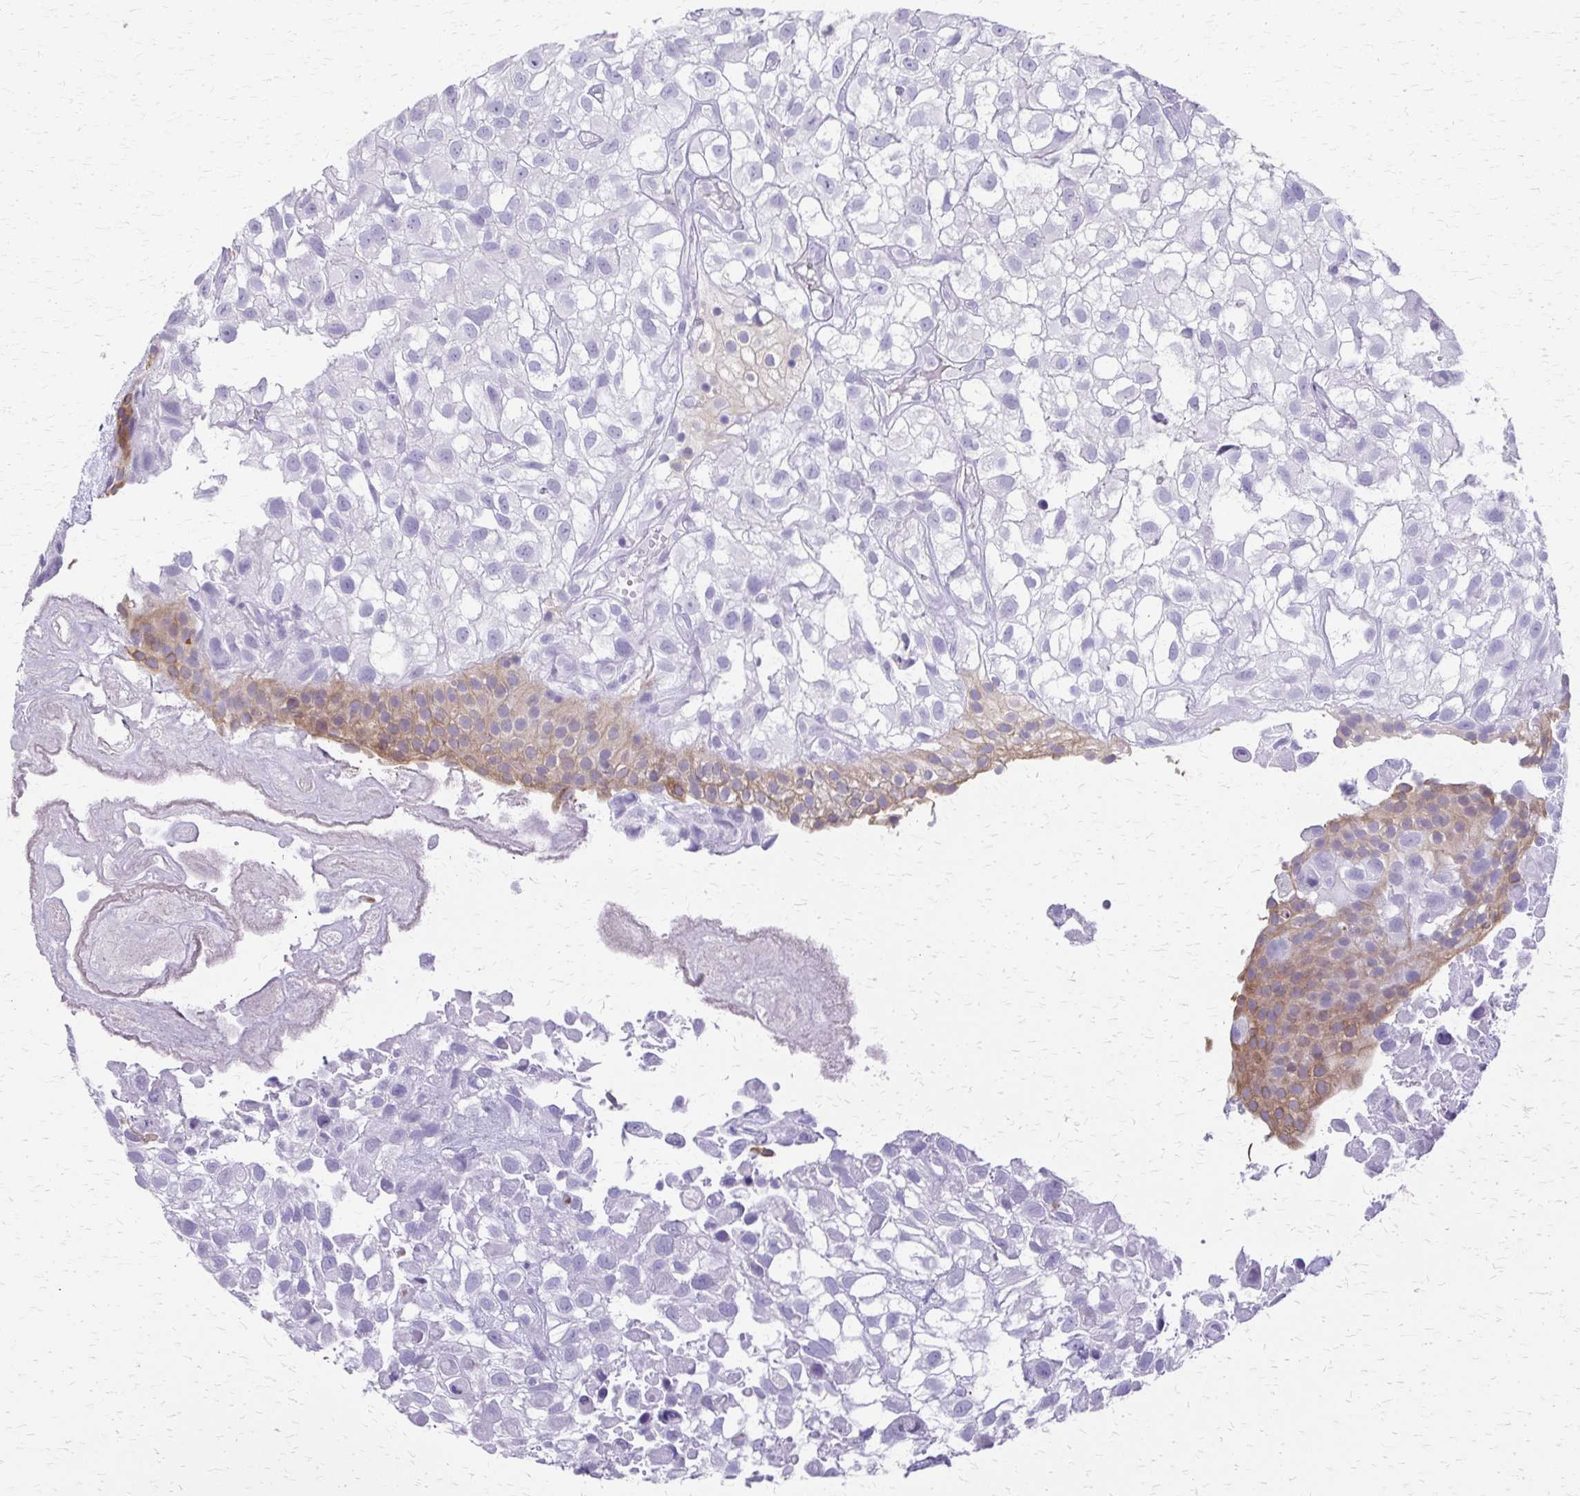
{"staining": {"intensity": "moderate", "quantity": "<25%", "location": "cytoplasmic/membranous"}, "tissue": "urothelial cancer", "cell_type": "Tumor cells", "image_type": "cancer", "snomed": [{"axis": "morphology", "description": "Urothelial carcinoma, High grade"}, {"axis": "topography", "description": "Urinary bladder"}], "caption": "IHC photomicrograph of neoplastic tissue: human high-grade urothelial carcinoma stained using IHC displays low levels of moderate protein expression localized specifically in the cytoplasmic/membranous of tumor cells, appearing as a cytoplasmic/membranous brown color.", "gene": "CYB5A", "patient": {"sex": "male", "age": 56}}